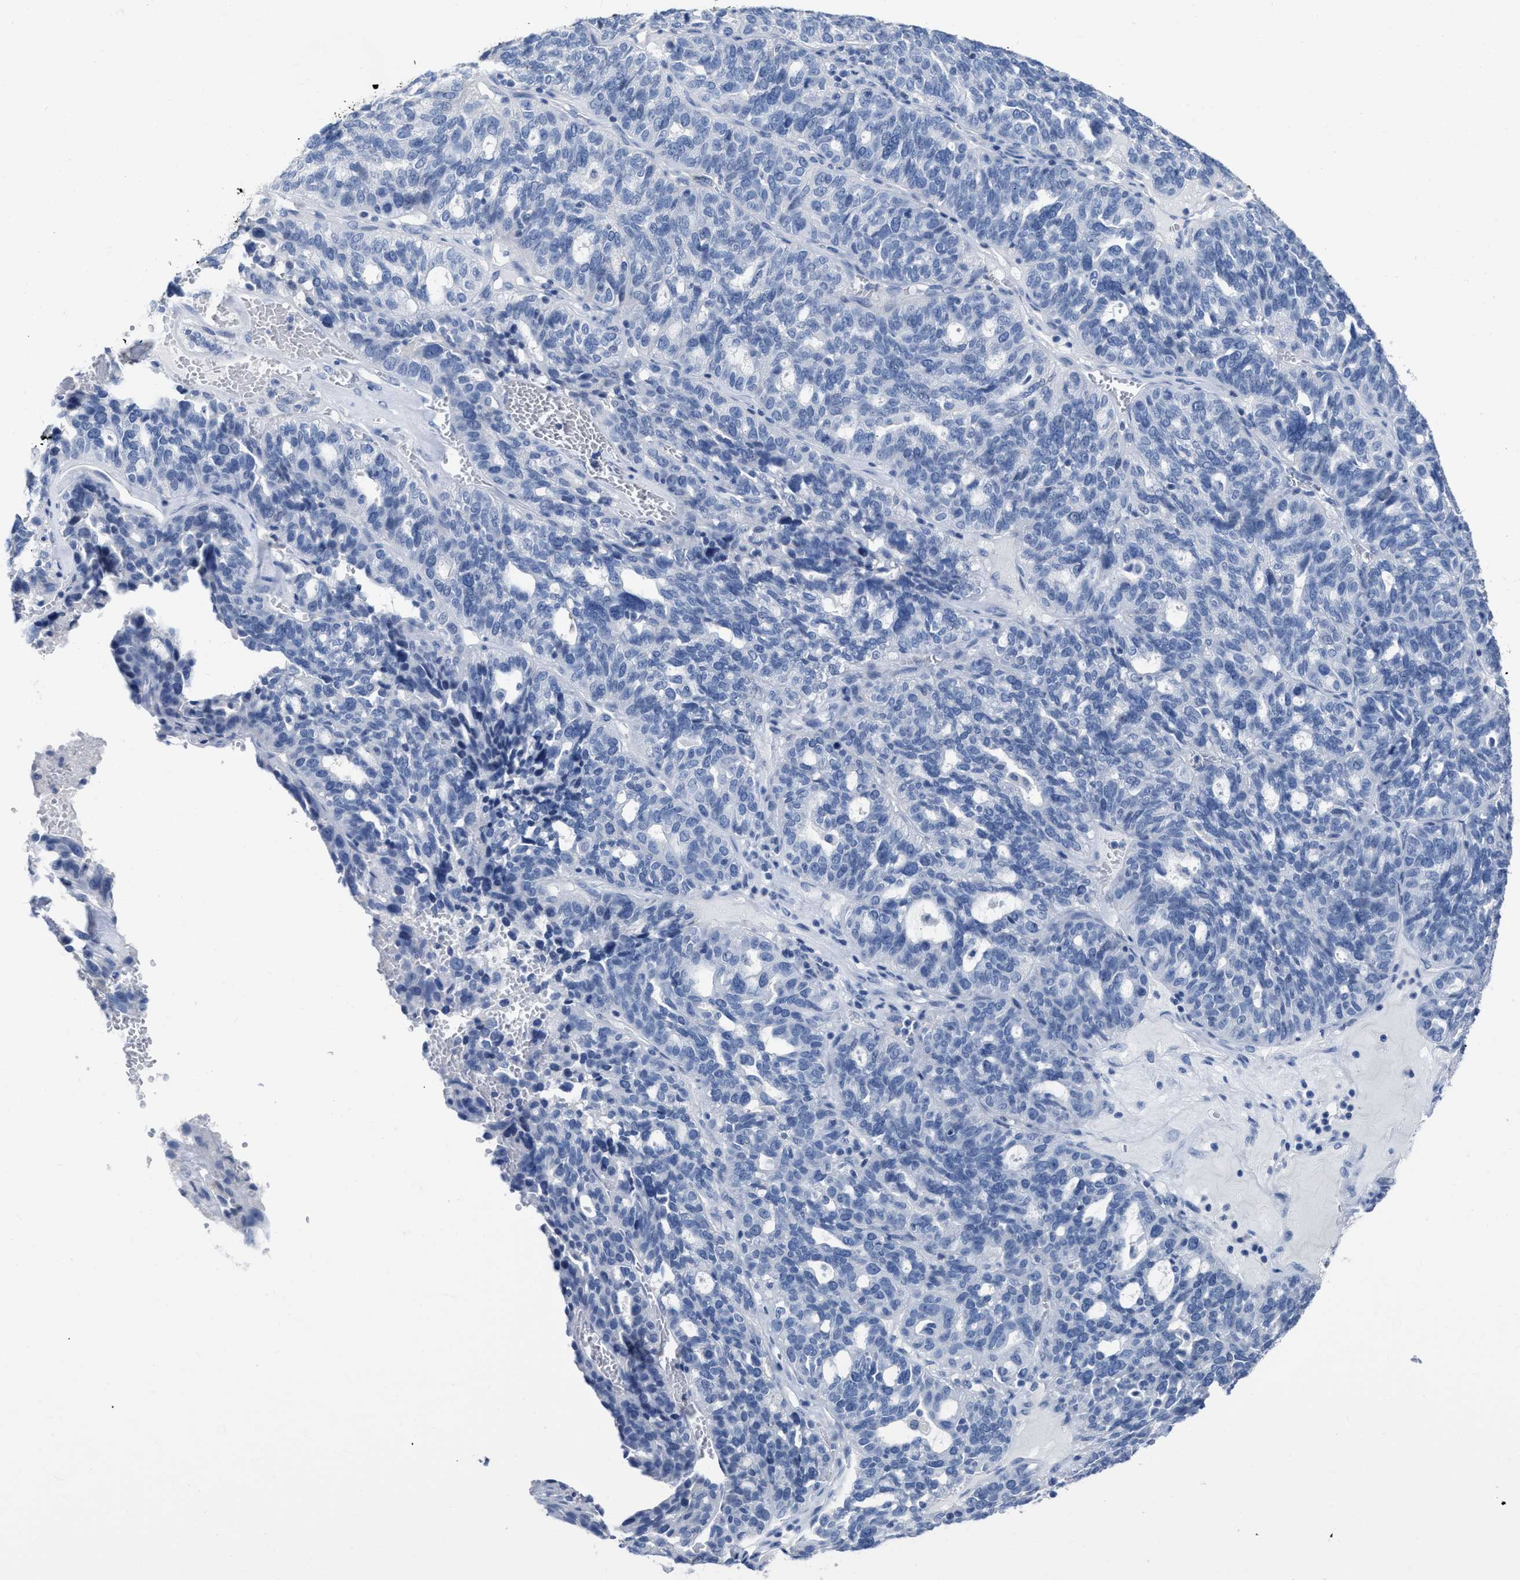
{"staining": {"intensity": "negative", "quantity": "none", "location": "none"}, "tissue": "ovarian cancer", "cell_type": "Tumor cells", "image_type": "cancer", "snomed": [{"axis": "morphology", "description": "Cystadenocarcinoma, serous, NOS"}, {"axis": "topography", "description": "Ovary"}], "caption": "A photomicrograph of serous cystadenocarcinoma (ovarian) stained for a protein displays no brown staining in tumor cells.", "gene": "CEACAM5", "patient": {"sex": "female", "age": 59}}